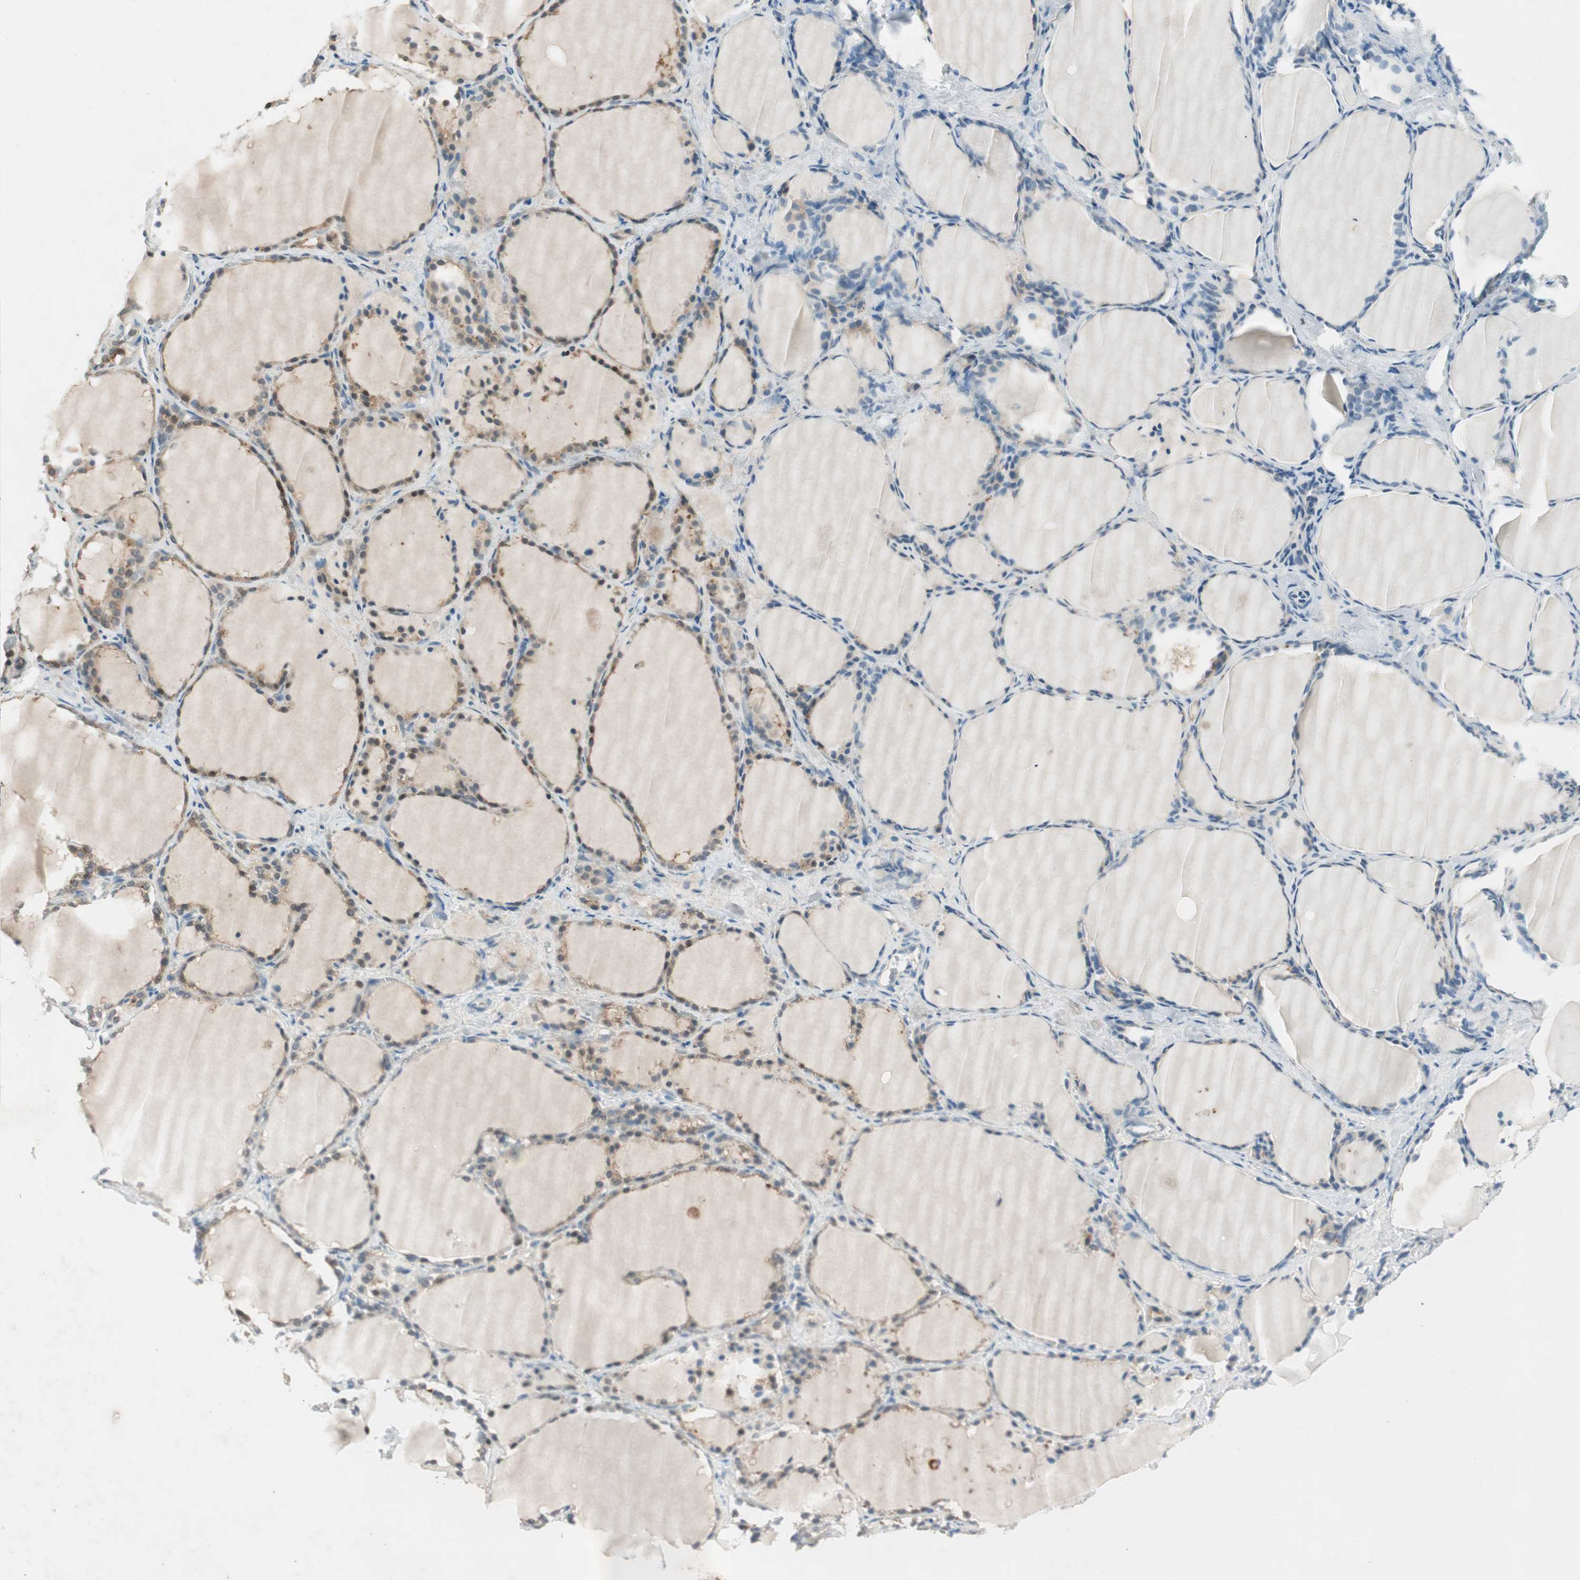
{"staining": {"intensity": "weak", "quantity": "25%-75%", "location": "cytoplasmic/membranous"}, "tissue": "thyroid gland", "cell_type": "Glandular cells", "image_type": "normal", "snomed": [{"axis": "morphology", "description": "Normal tissue, NOS"}, {"axis": "morphology", "description": "Papillary adenocarcinoma, NOS"}, {"axis": "topography", "description": "Thyroid gland"}], "caption": "Immunohistochemical staining of benign thyroid gland shows 25%-75% levels of weak cytoplasmic/membranous protein positivity in approximately 25%-75% of glandular cells.", "gene": "NCLN", "patient": {"sex": "female", "age": 30}}